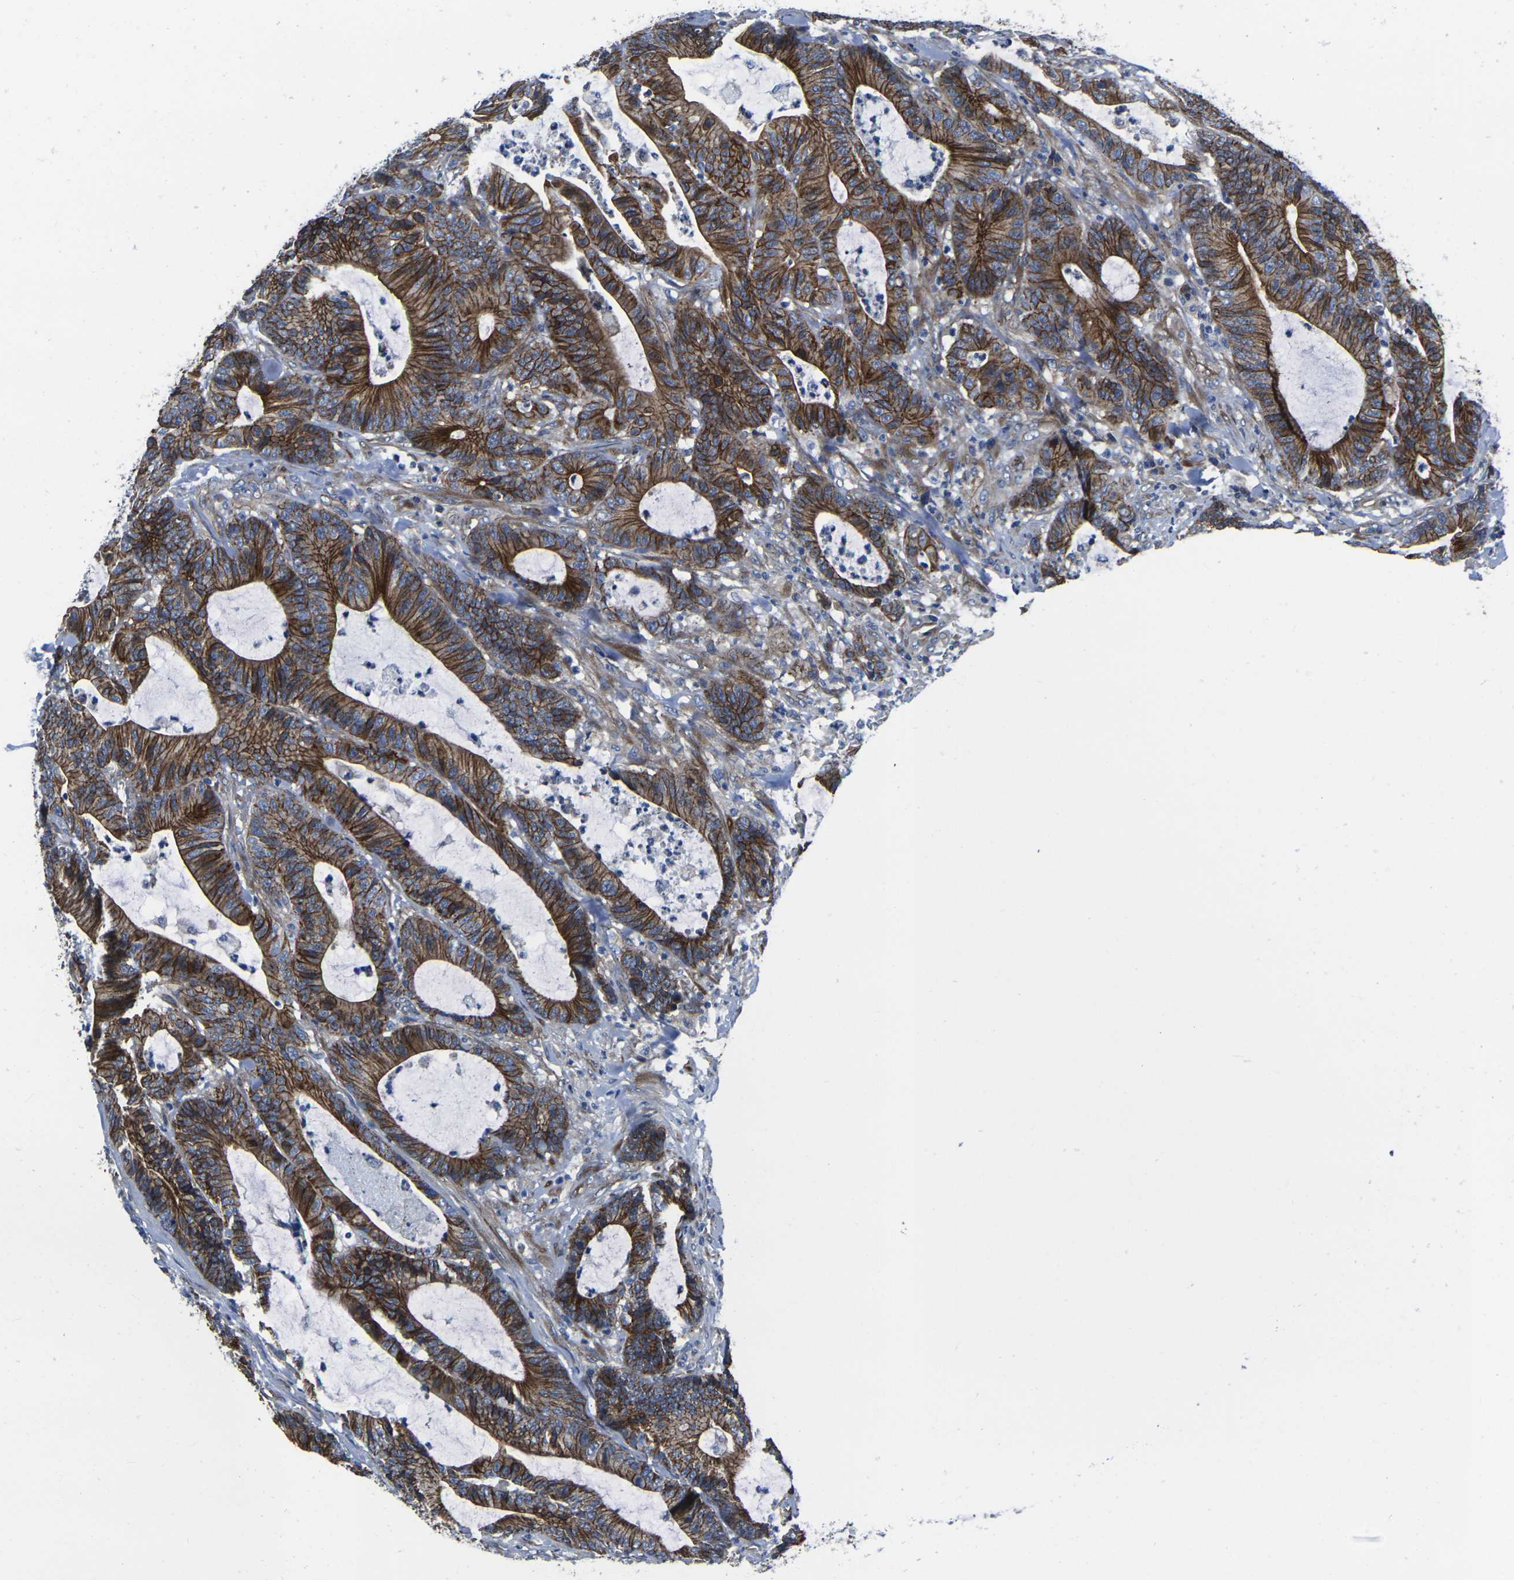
{"staining": {"intensity": "strong", "quantity": ">75%", "location": "cytoplasmic/membranous"}, "tissue": "colorectal cancer", "cell_type": "Tumor cells", "image_type": "cancer", "snomed": [{"axis": "morphology", "description": "Adenocarcinoma, NOS"}, {"axis": "topography", "description": "Colon"}], "caption": "Immunohistochemistry staining of adenocarcinoma (colorectal), which exhibits high levels of strong cytoplasmic/membranous expression in about >75% of tumor cells indicating strong cytoplasmic/membranous protein positivity. The staining was performed using DAB (brown) for protein detection and nuclei were counterstained in hematoxylin (blue).", "gene": "NUMB", "patient": {"sex": "female", "age": 84}}